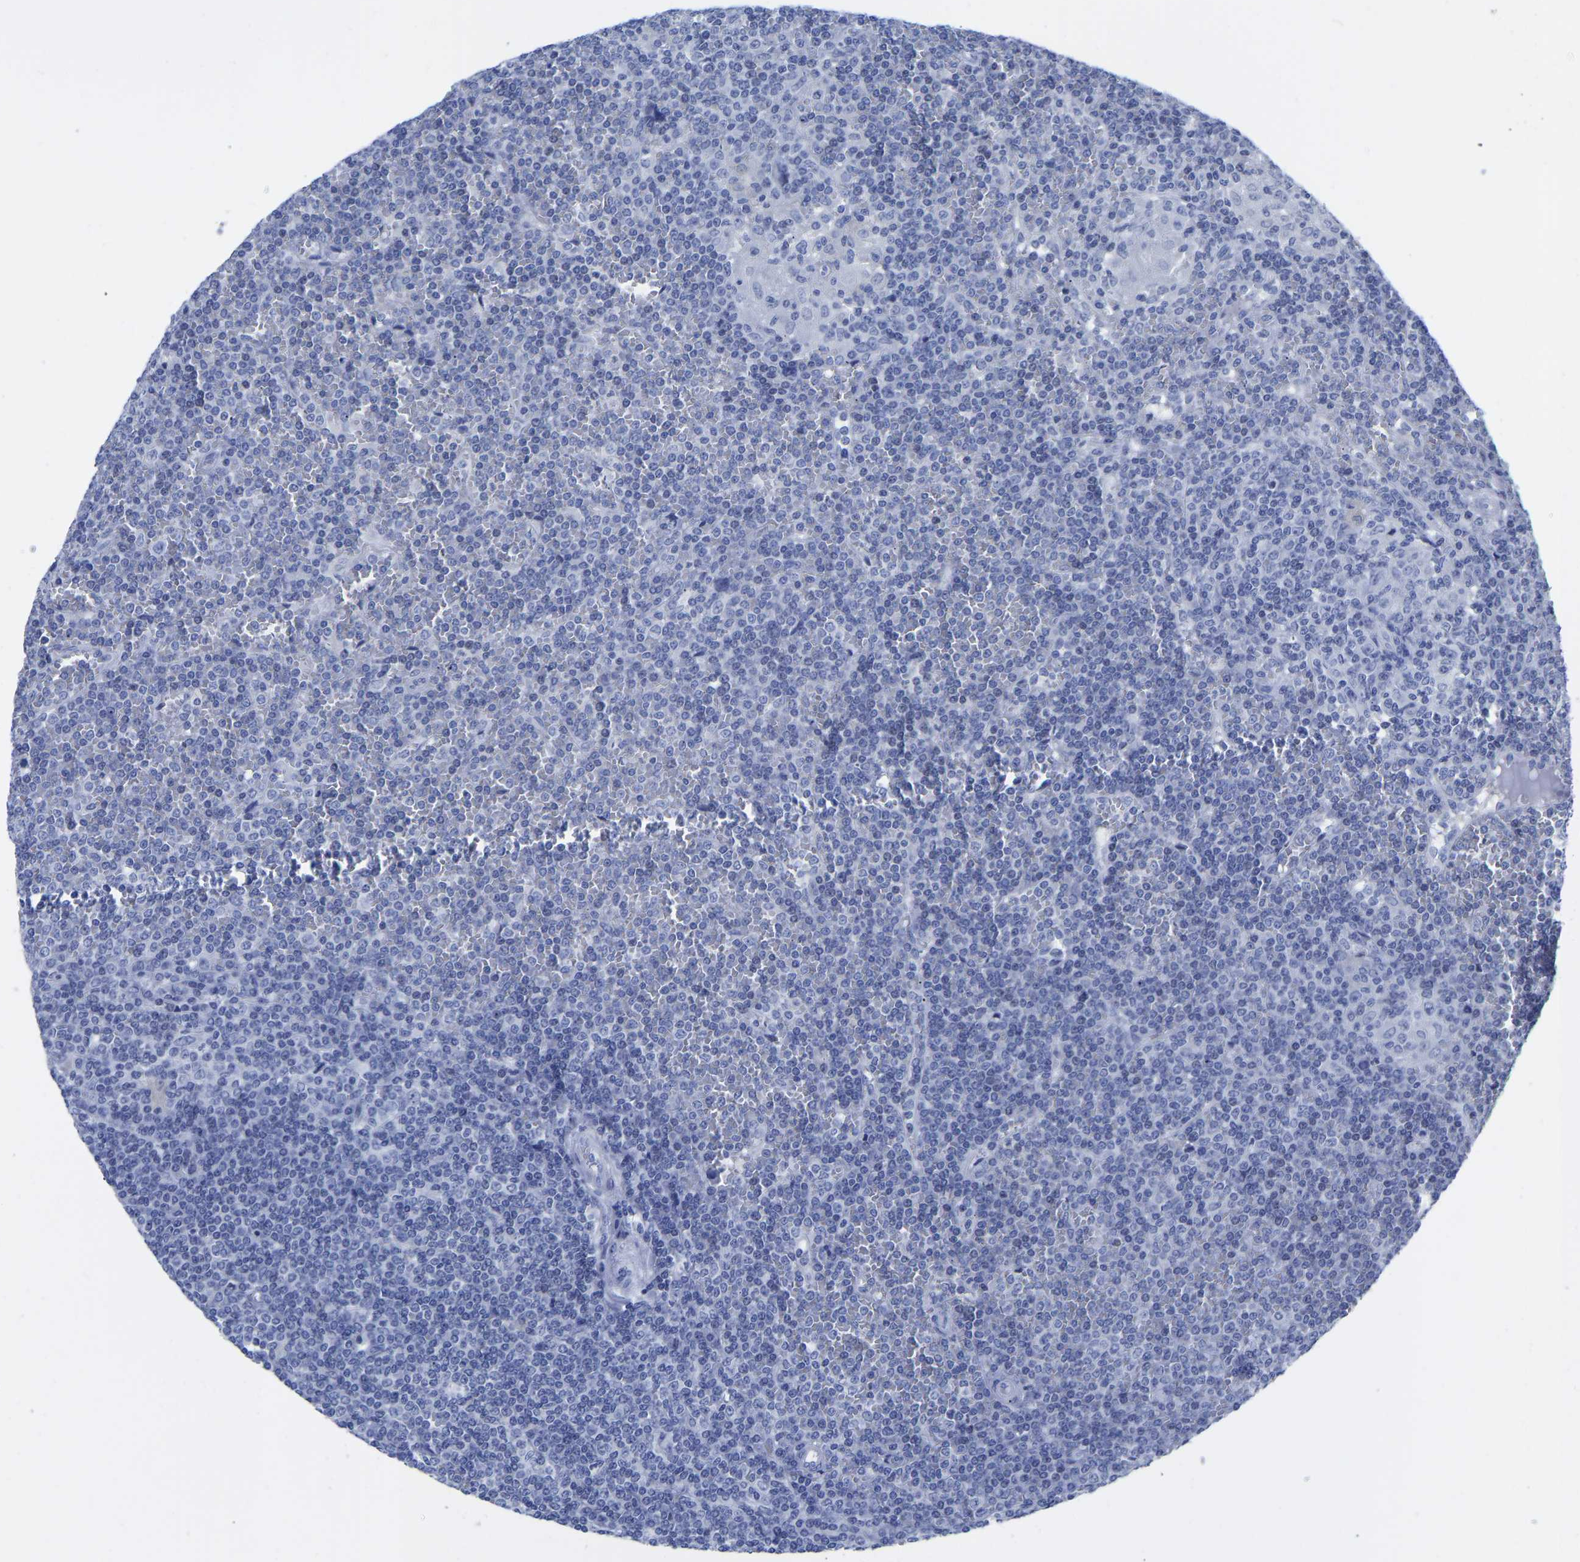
{"staining": {"intensity": "negative", "quantity": "none", "location": "none"}, "tissue": "lymphoma", "cell_type": "Tumor cells", "image_type": "cancer", "snomed": [{"axis": "morphology", "description": "Malignant lymphoma, non-Hodgkin's type, Low grade"}, {"axis": "topography", "description": "Spleen"}], "caption": "DAB (3,3'-diaminobenzidine) immunohistochemical staining of malignant lymphoma, non-Hodgkin's type (low-grade) reveals no significant staining in tumor cells. (Brightfield microscopy of DAB (3,3'-diaminobenzidine) IHC at high magnification).", "gene": "GPA33", "patient": {"sex": "female", "age": 19}}